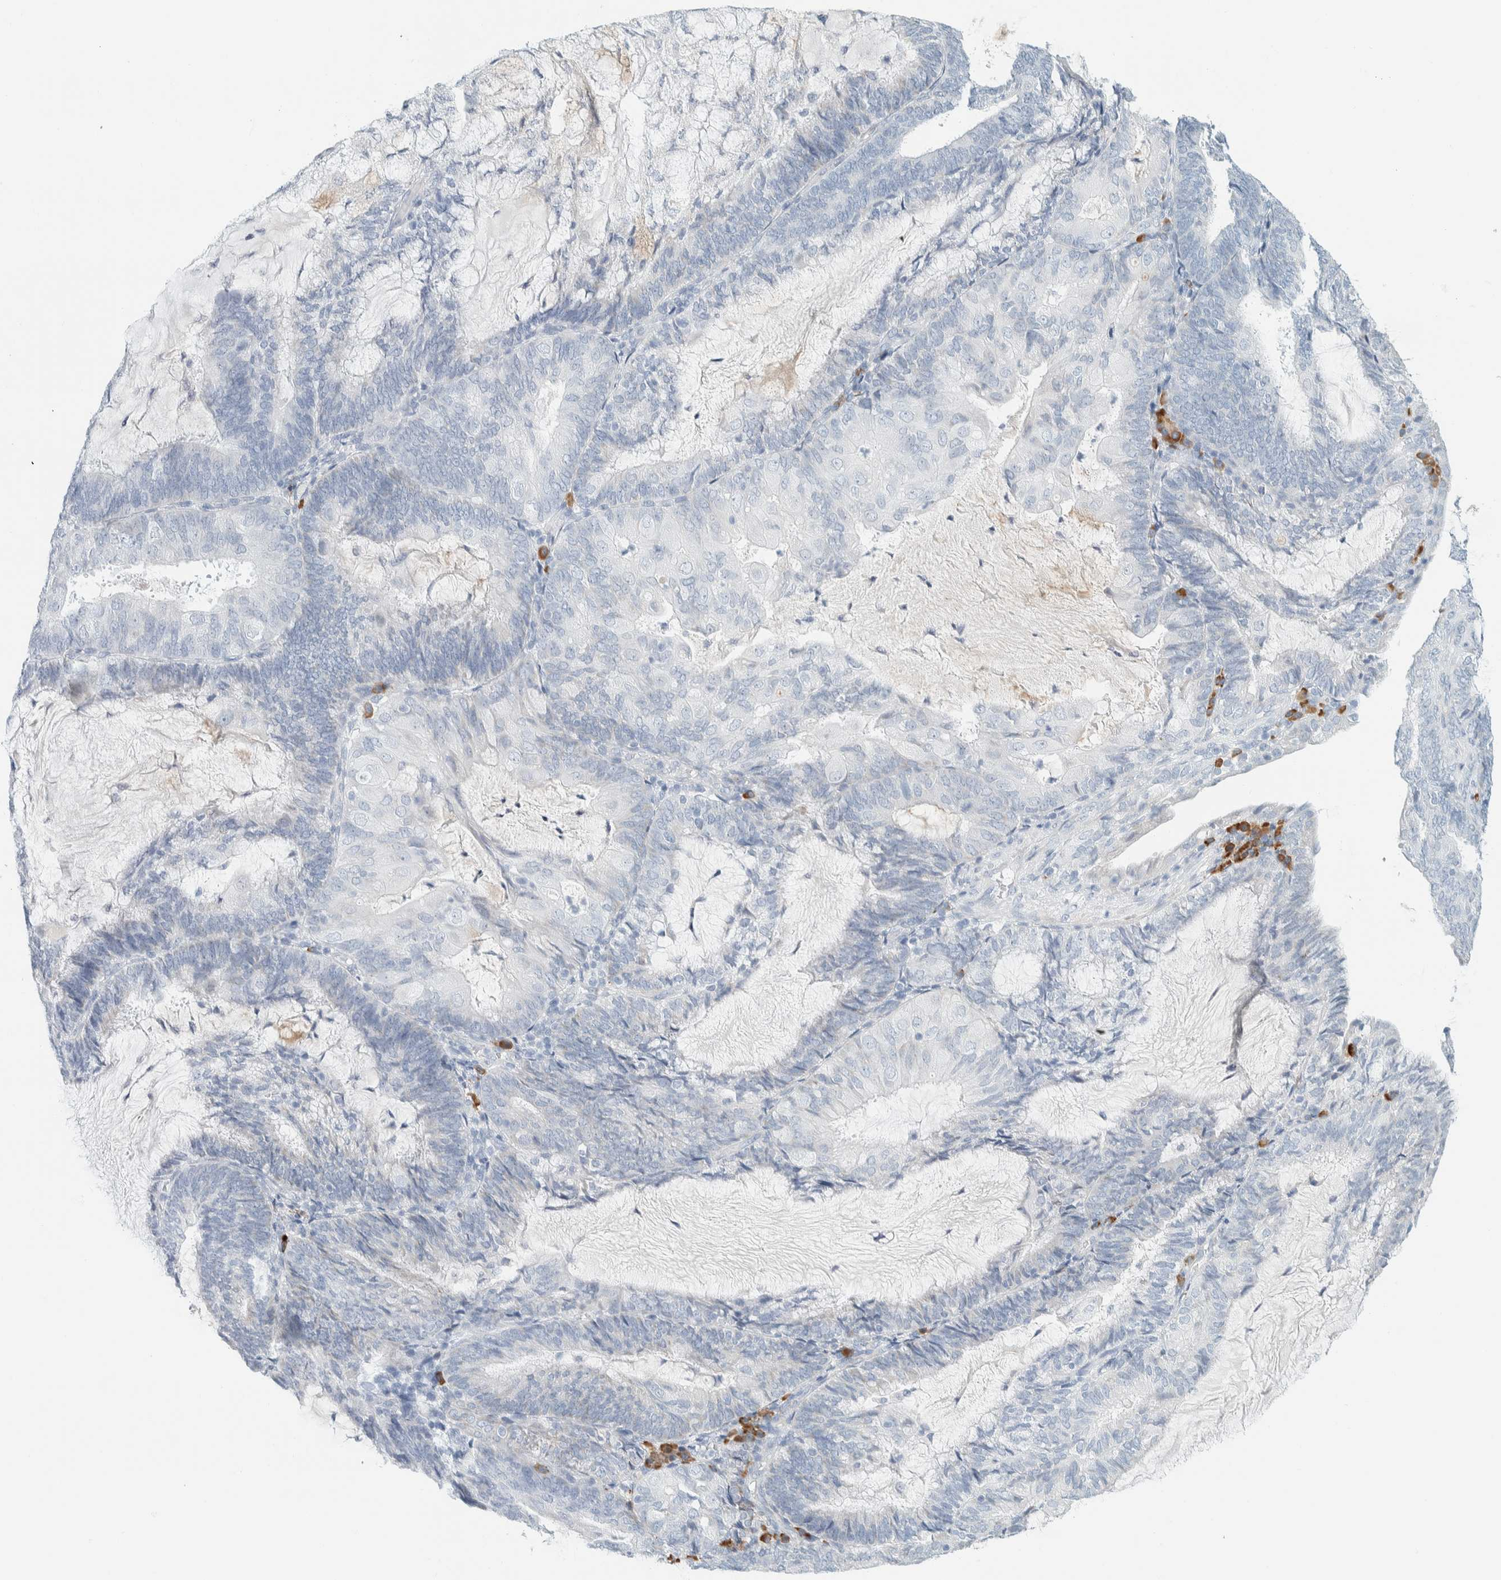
{"staining": {"intensity": "negative", "quantity": "none", "location": "none"}, "tissue": "endometrial cancer", "cell_type": "Tumor cells", "image_type": "cancer", "snomed": [{"axis": "morphology", "description": "Adenocarcinoma, NOS"}, {"axis": "topography", "description": "Endometrium"}], "caption": "Adenocarcinoma (endometrial) stained for a protein using immunohistochemistry demonstrates no expression tumor cells.", "gene": "ARHGAP27", "patient": {"sex": "female", "age": 81}}